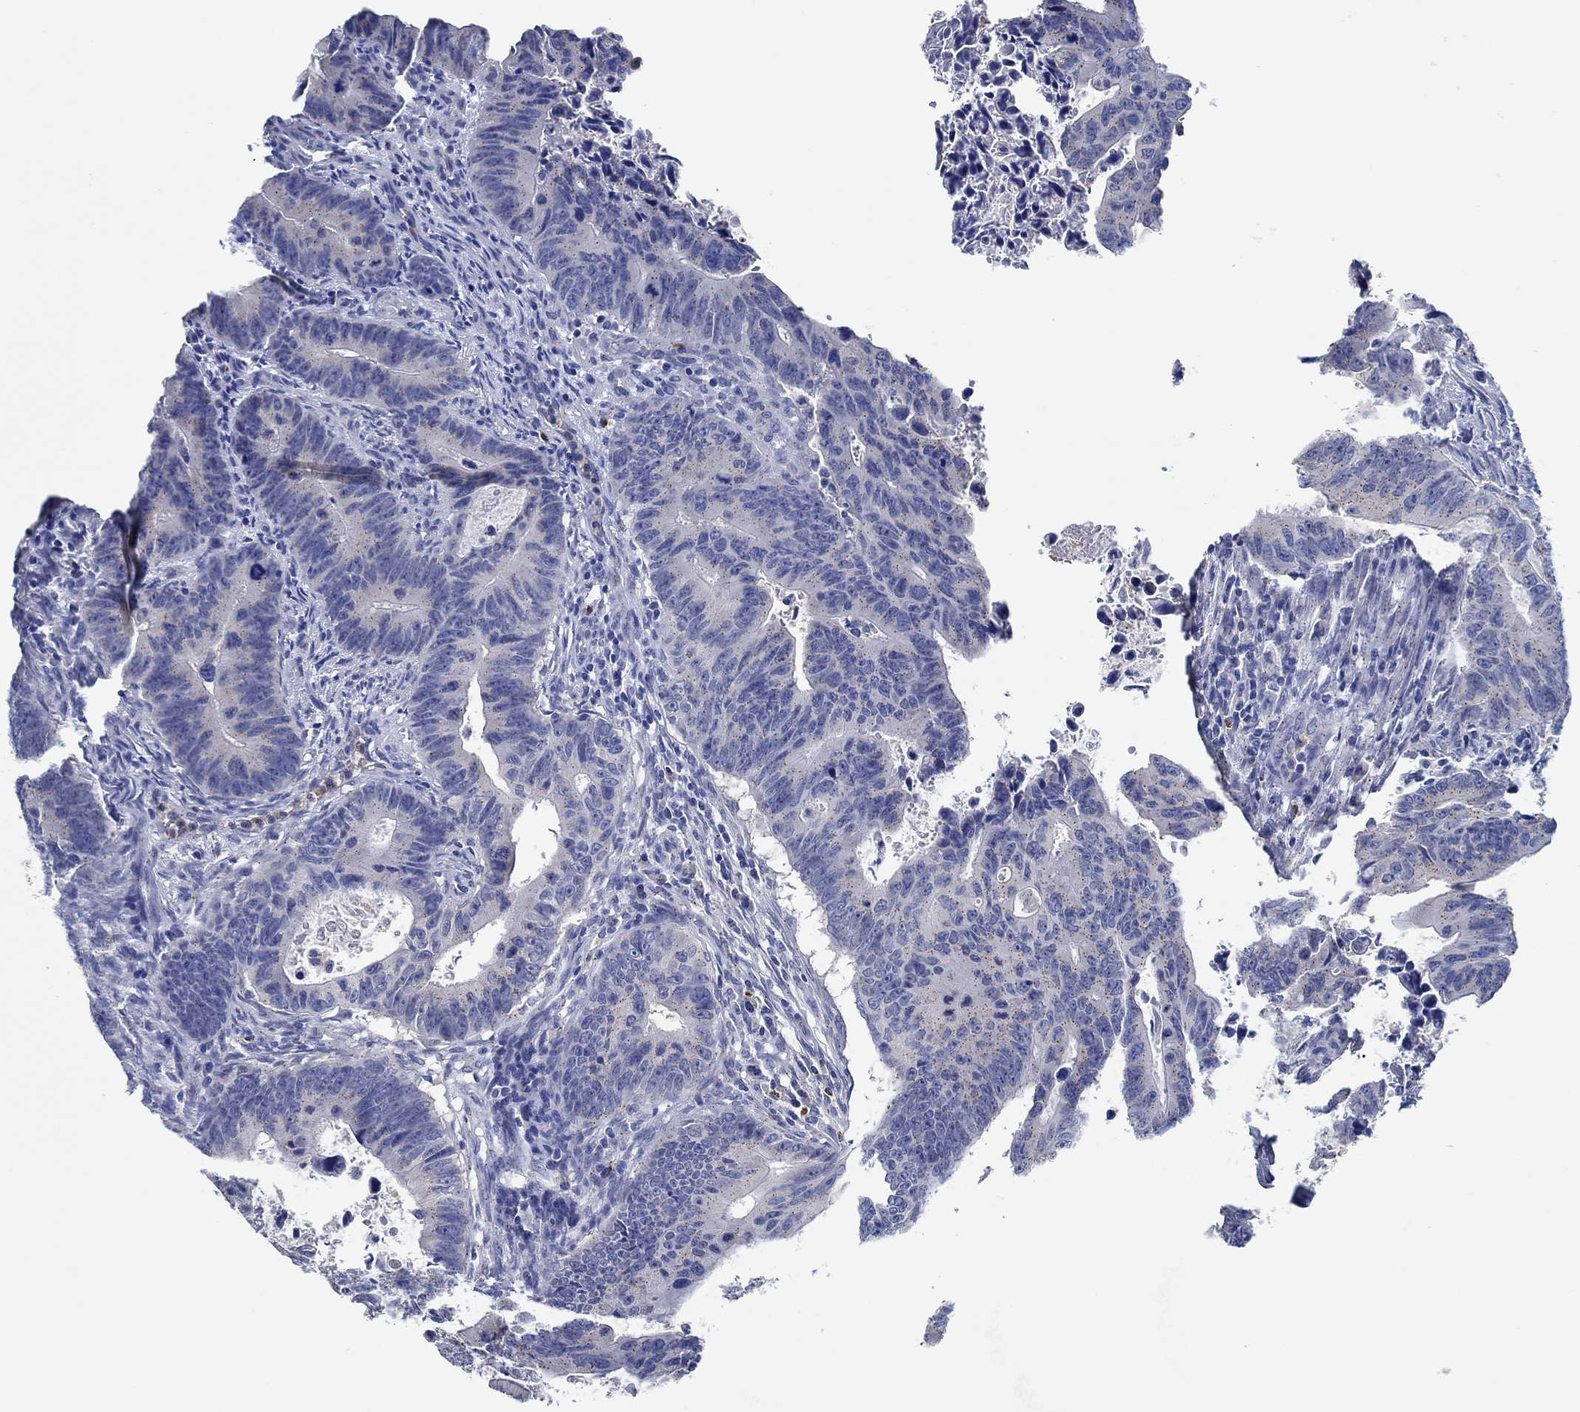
{"staining": {"intensity": "negative", "quantity": "none", "location": "none"}, "tissue": "colorectal cancer", "cell_type": "Tumor cells", "image_type": "cancer", "snomed": [{"axis": "morphology", "description": "Adenocarcinoma, NOS"}, {"axis": "topography", "description": "Colon"}], "caption": "This is an immunohistochemistry (IHC) photomicrograph of human colorectal cancer. There is no positivity in tumor cells.", "gene": "CPM", "patient": {"sex": "female", "age": 87}}